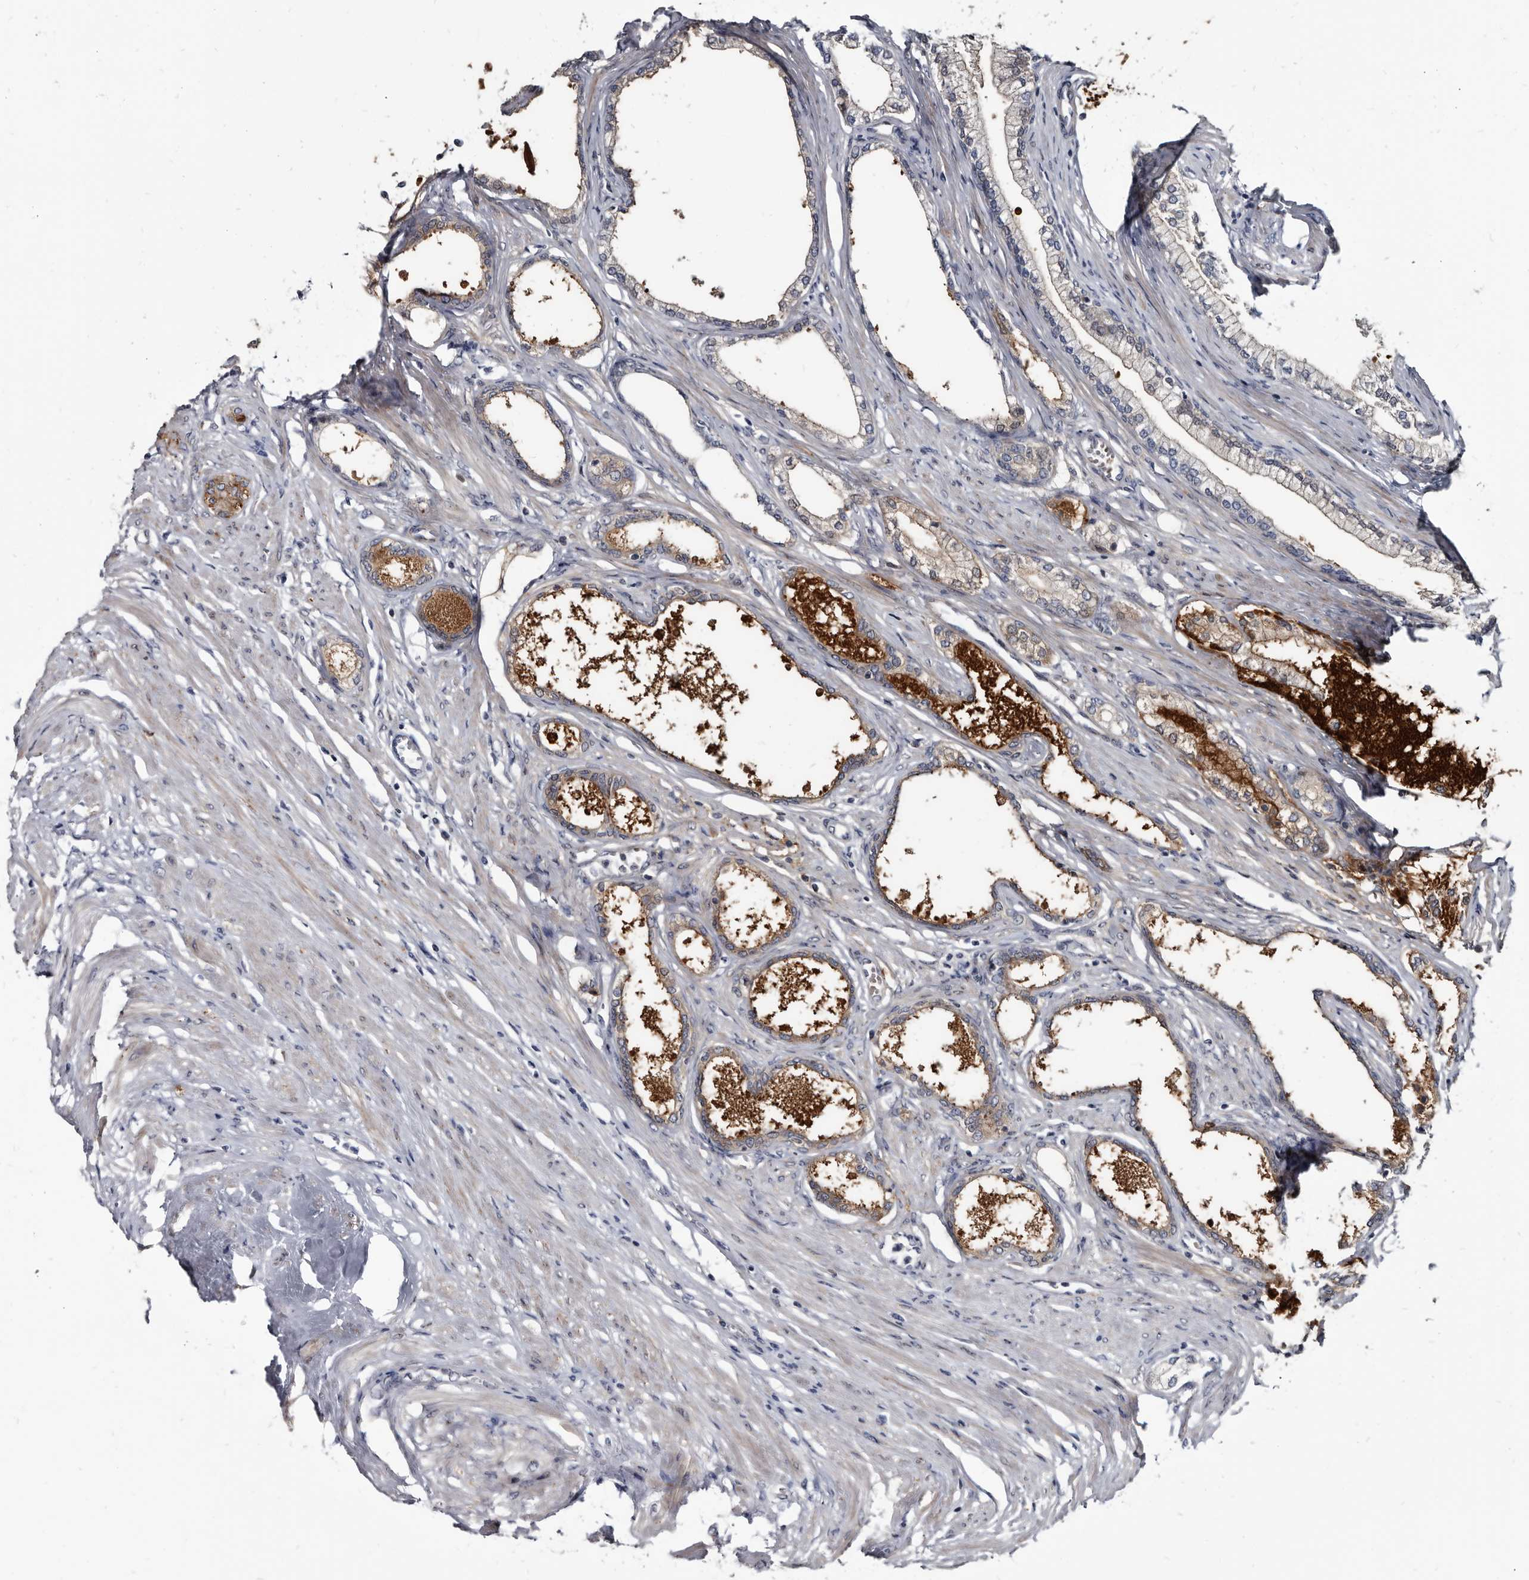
{"staining": {"intensity": "moderate", "quantity": "<25%", "location": "cytoplasmic/membranous"}, "tissue": "prostate", "cell_type": "Glandular cells", "image_type": "normal", "snomed": [{"axis": "morphology", "description": "Normal tissue, NOS"}, {"axis": "morphology", "description": "Urothelial carcinoma, Low grade"}, {"axis": "topography", "description": "Urinary bladder"}, {"axis": "topography", "description": "Prostate"}], "caption": "Protein staining shows moderate cytoplasmic/membranous positivity in about <25% of glandular cells in unremarkable prostate.", "gene": "PRSS8", "patient": {"sex": "male", "age": 60}}